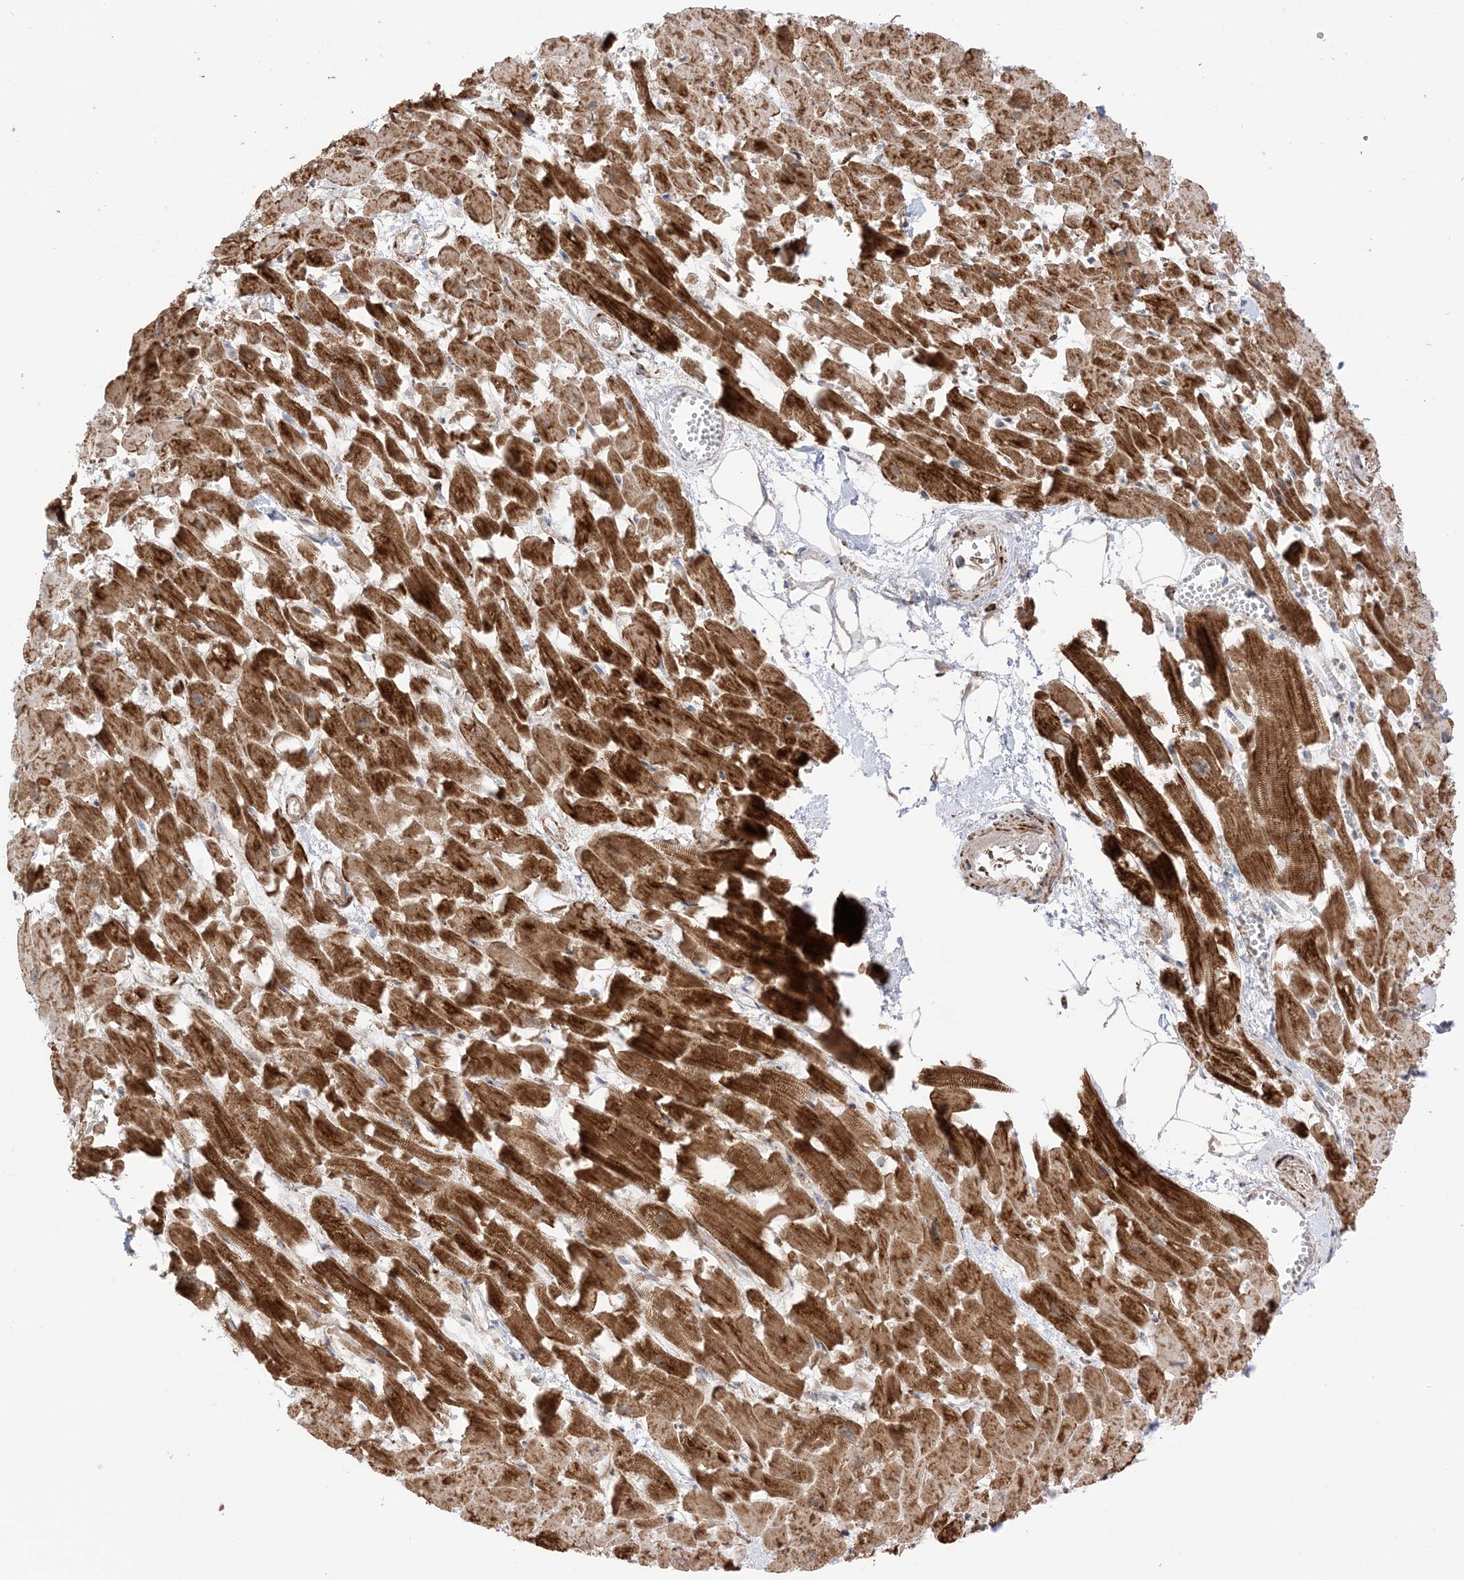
{"staining": {"intensity": "strong", "quantity": ">75%", "location": "cytoplasmic/membranous"}, "tissue": "heart muscle", "cell_type": "Cardiomyocytes", "image_type": "normal", "snomed": [{"axis": "morphology", "description": "Normal tissue, NOS"}, {"axis": "topography", "description": "Heart"}], "caption": "Strong cytoplasmic/membranous positivity for a protein is seen in approximately >75% of cardiomyocytes of benign heart muscle using immunohistochemistry (IHC).", "gene": "SLC25A12", "patient": {"sex": "female", "age": 64}}